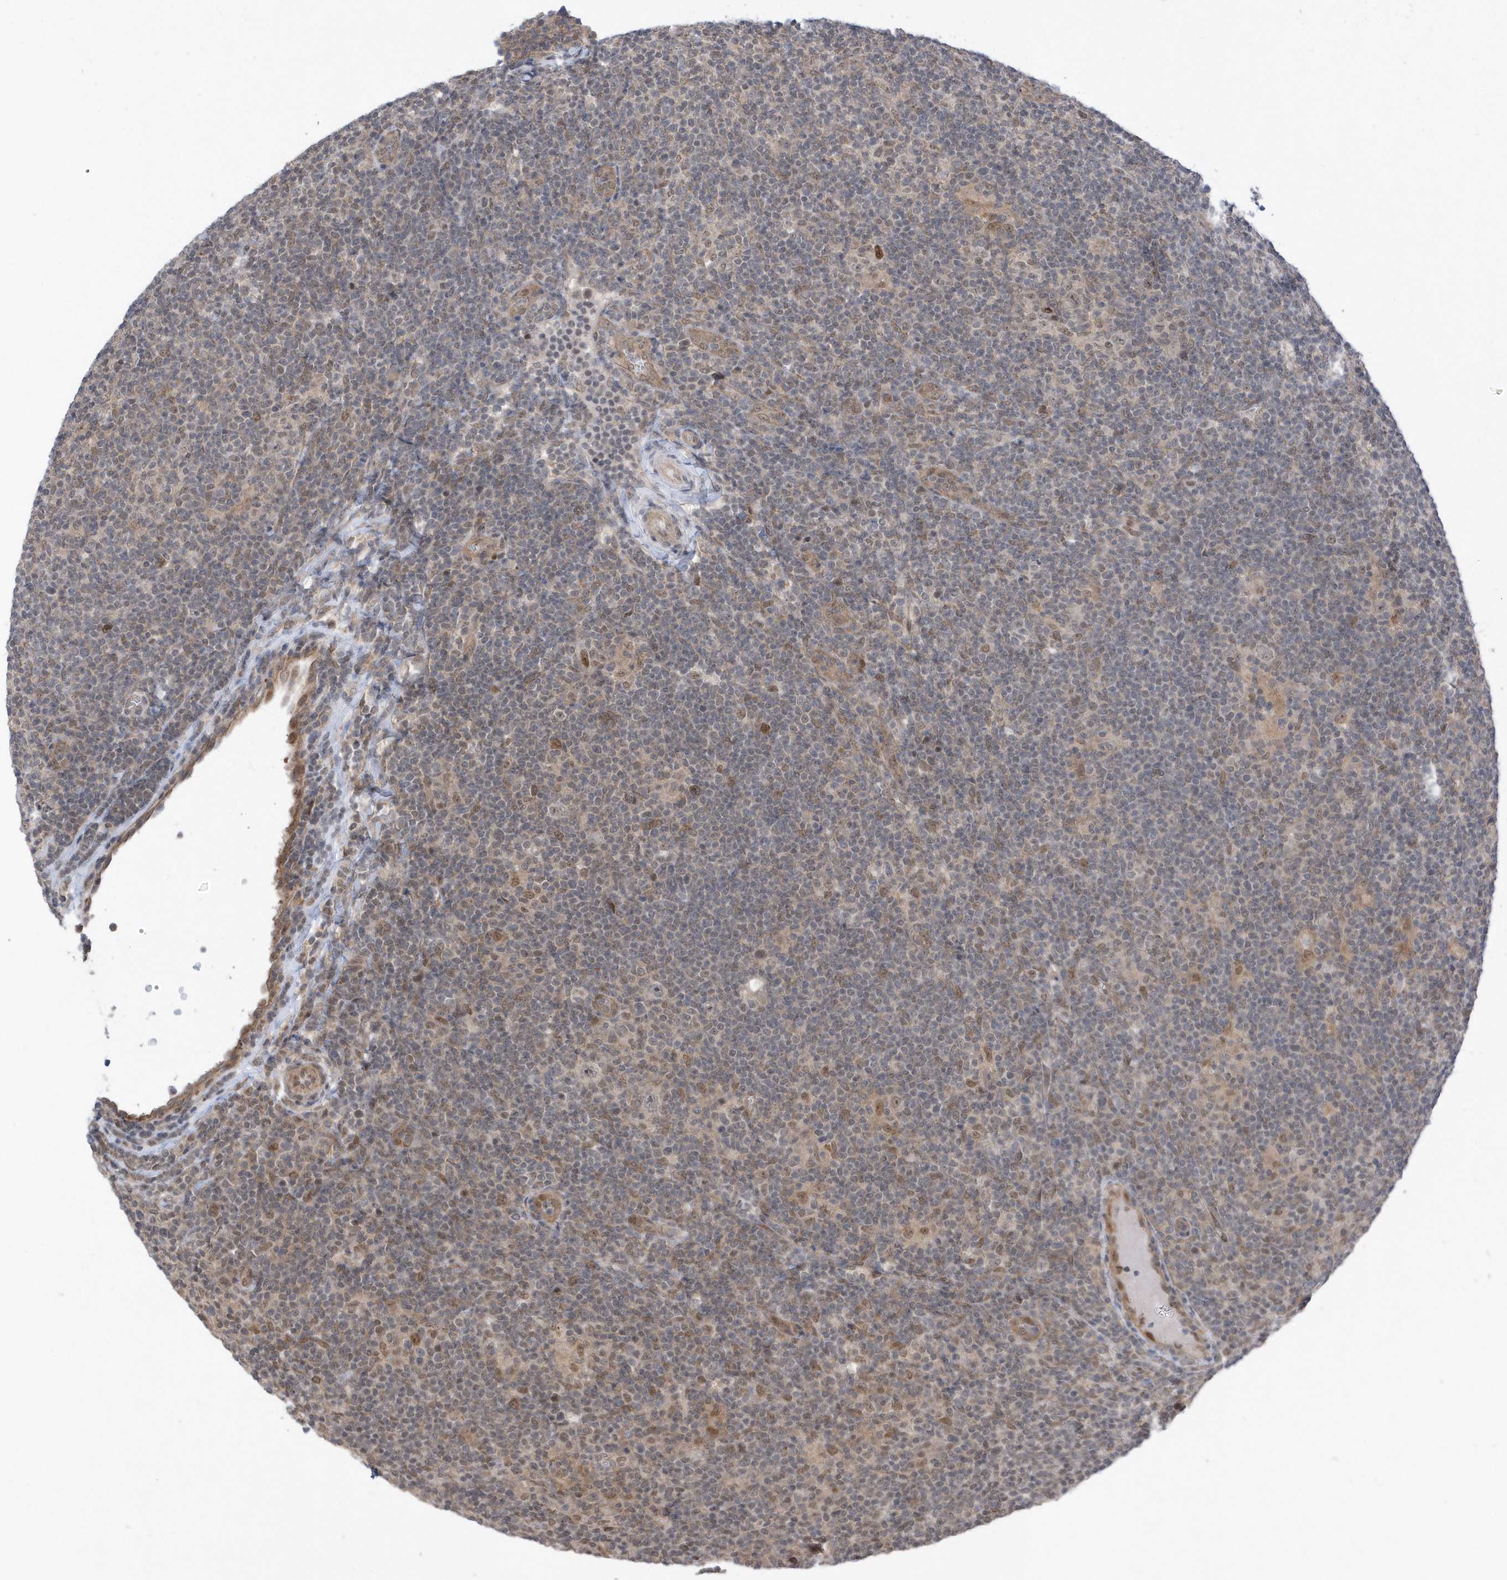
{"staining": {"intensity": "weak", "quantity": ">75%", "location": "cytoplasmic/membranous,nuclear"}, "tissue": "lymphoma", "cell_type": "Tumor cells", "image_type": "cancer", "snomed": [{"axis": "morphology", "description": "Hodgkin's disease, NOS"}, {"axis": "topography", "description": "Lymph node"}], "caption": "Immunohistochemical staining of human Hodgkin's disease displays low levels of weak cytoplasmic/membranous and nuclear expression in about >75% of tumor cells.", "gene": "USP53", "patient": {"sex": "female", "age": 57}}